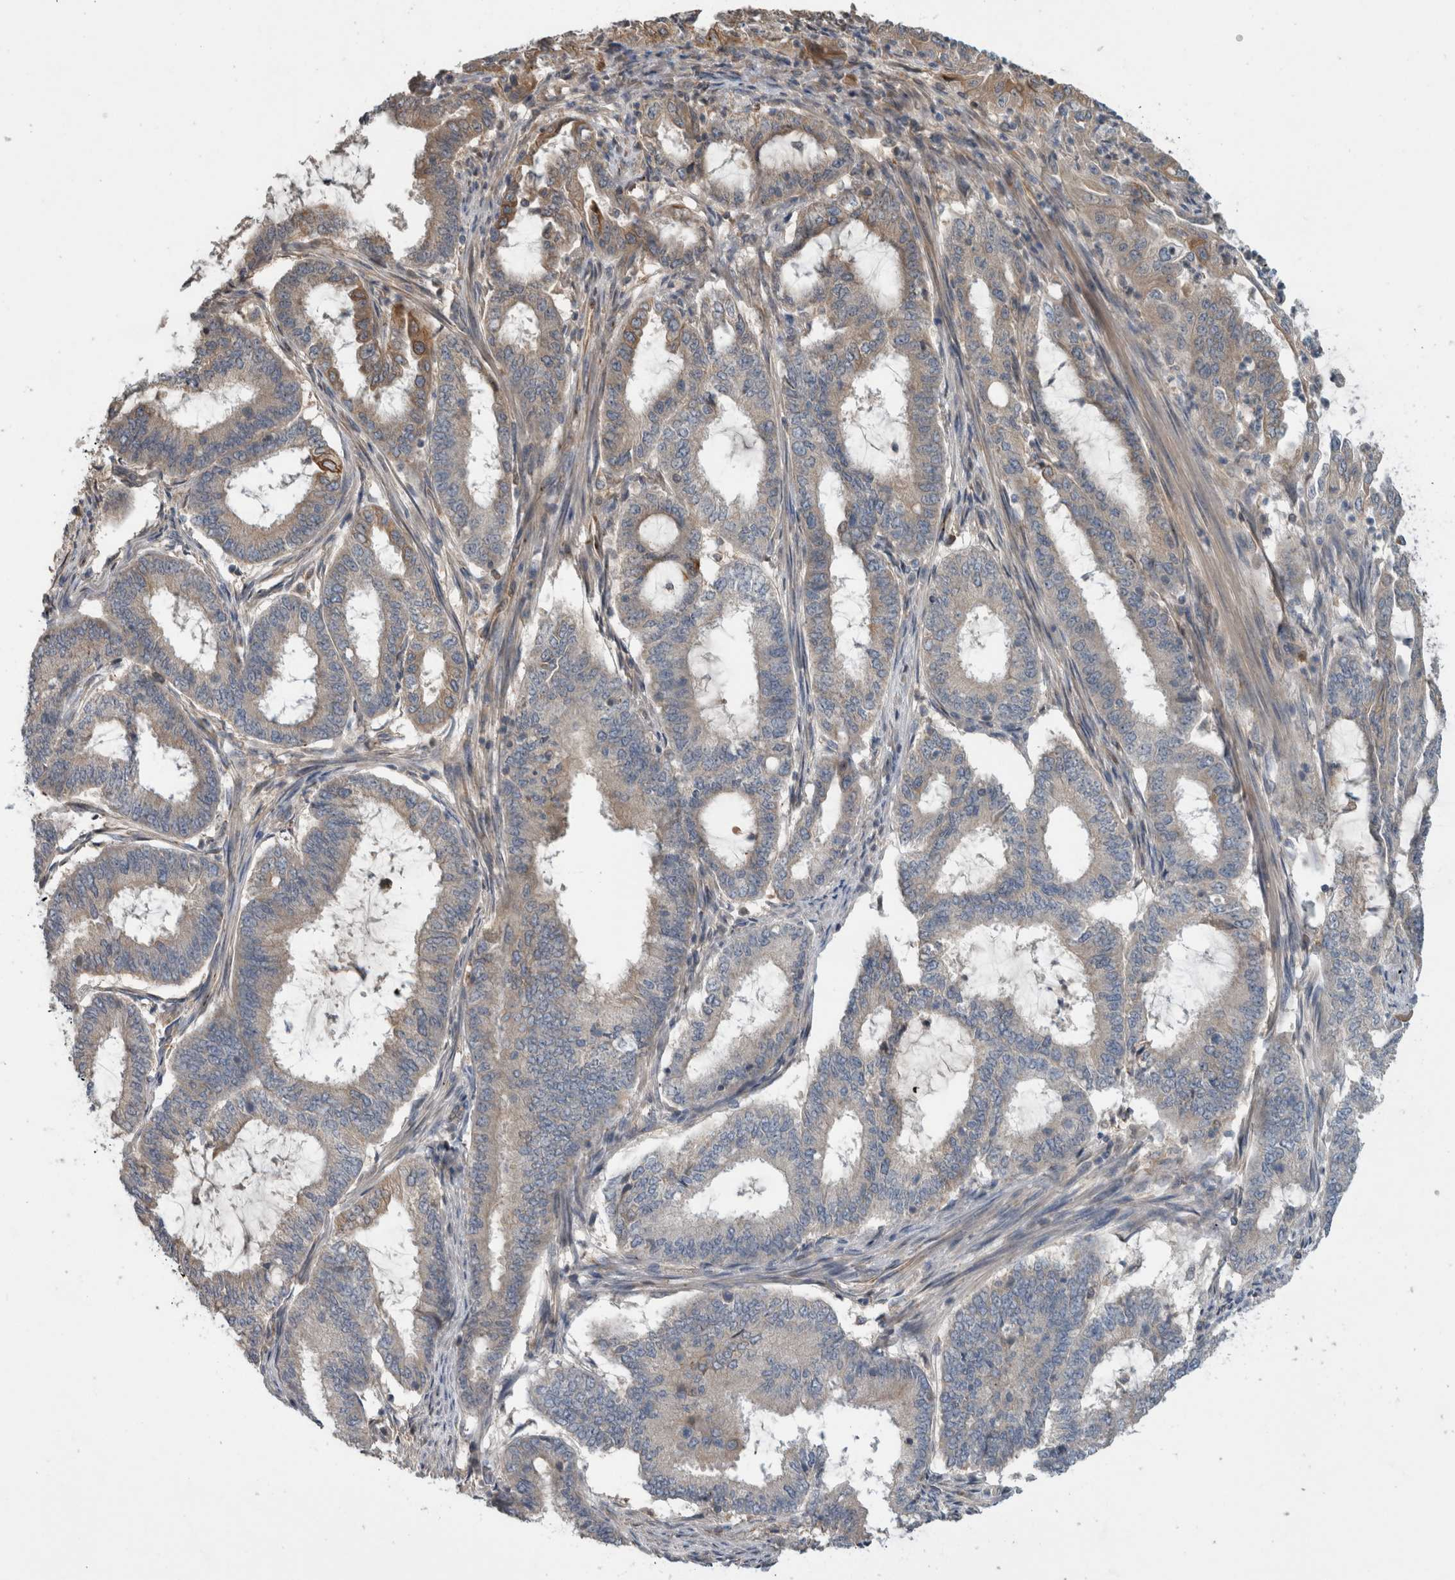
{"staining": {"intensity": "weak", "quantity": "<25%", "location": "cytoplasmic/membranous"}, "tissue": "endometrial cancer", "cell_type": "Tumor cells", "image_type": "cancer", "snomed": [{"axis": "morphology", "description": "Adenocarcinoma, NOS"}, {"axis": "topography", "description": "Endometrium"}], "caption": "Photomicrograph shows no significant protein staining in tumor cells of endometrial adenocarcinoma.", "gene": "TARBP1", "patient": {"sex": "female", "age": 51}}